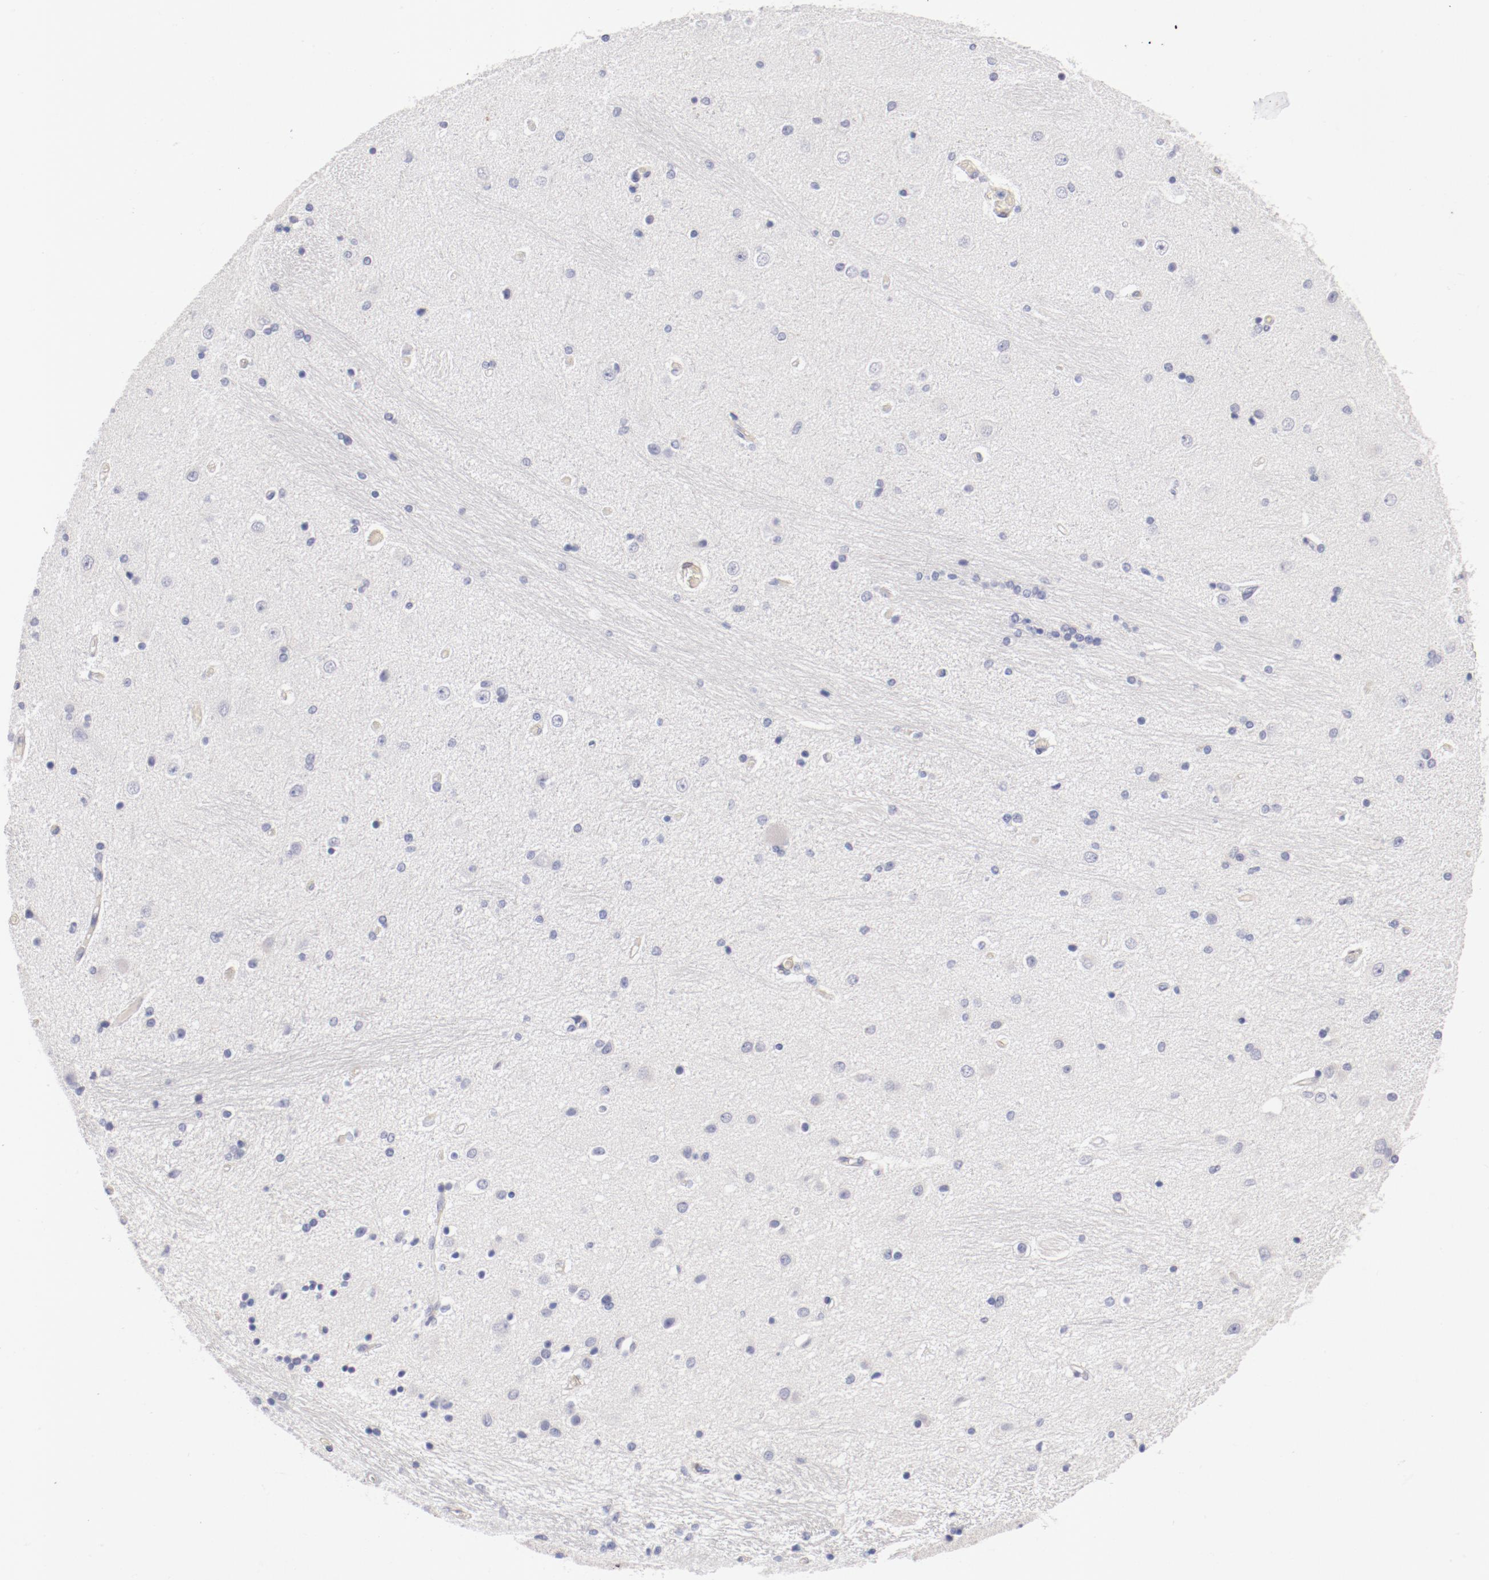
{"staining": {"intensity": "negative", "quantity": "none", "location": "none"}, "tissue": "hippocampus", "cell_type": "Glial cells", "image_type": "normal", "snomed": [{"axis": "morphology", "description": "Normal tissue, NOS"}, {"axis": "topography", "description": "Hippocampus"}], "caption": "IHC micrograph of benign hippocampus: hippocampus stained with DAB exhibits no significant protein staining in glial cells. (DAB immunohistochemistry visualized using brightfield microscopy, high magnification).", "gene": "LAX1", "patient": {"sex": "female", "age": 54}}